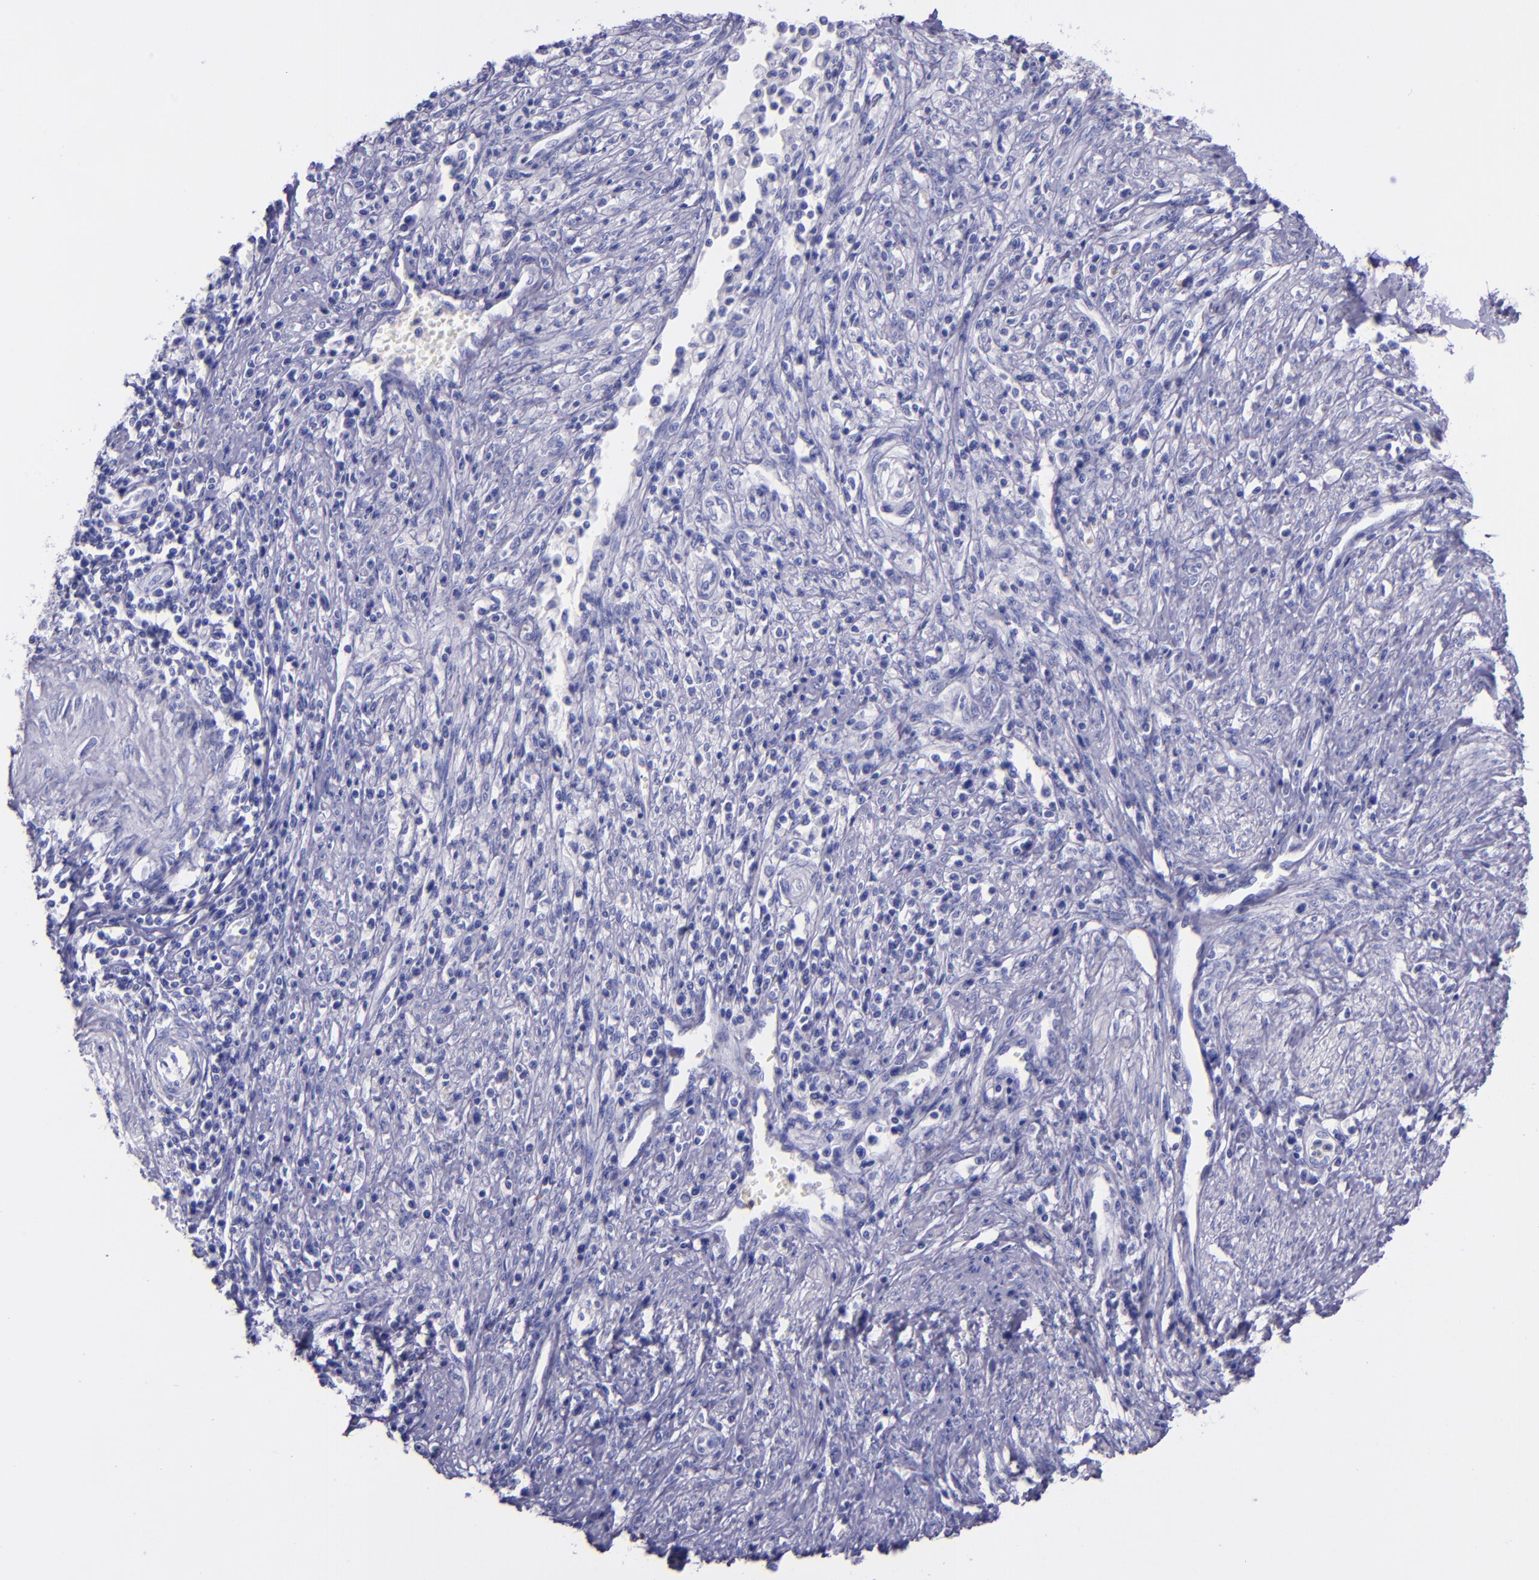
{"staining": {"intensity": "negative", "quantity": "none", "location": "none"}, "tissue": "cervical cancer", "cell_type": "Tumor cells", "image_type": "cancer", "snomed": [{"axis": "morphology", "description": "Adenocarcinoma, NOS"}, {"axis": "topography", "description": "Cervix"}], "caption": "An IHC histopathology image of cervical cancer is shown. There is no staining in tumor cells of cervical cancer.", "gene": "SLPI", "patient": {"sex": "female", "age": 36}}